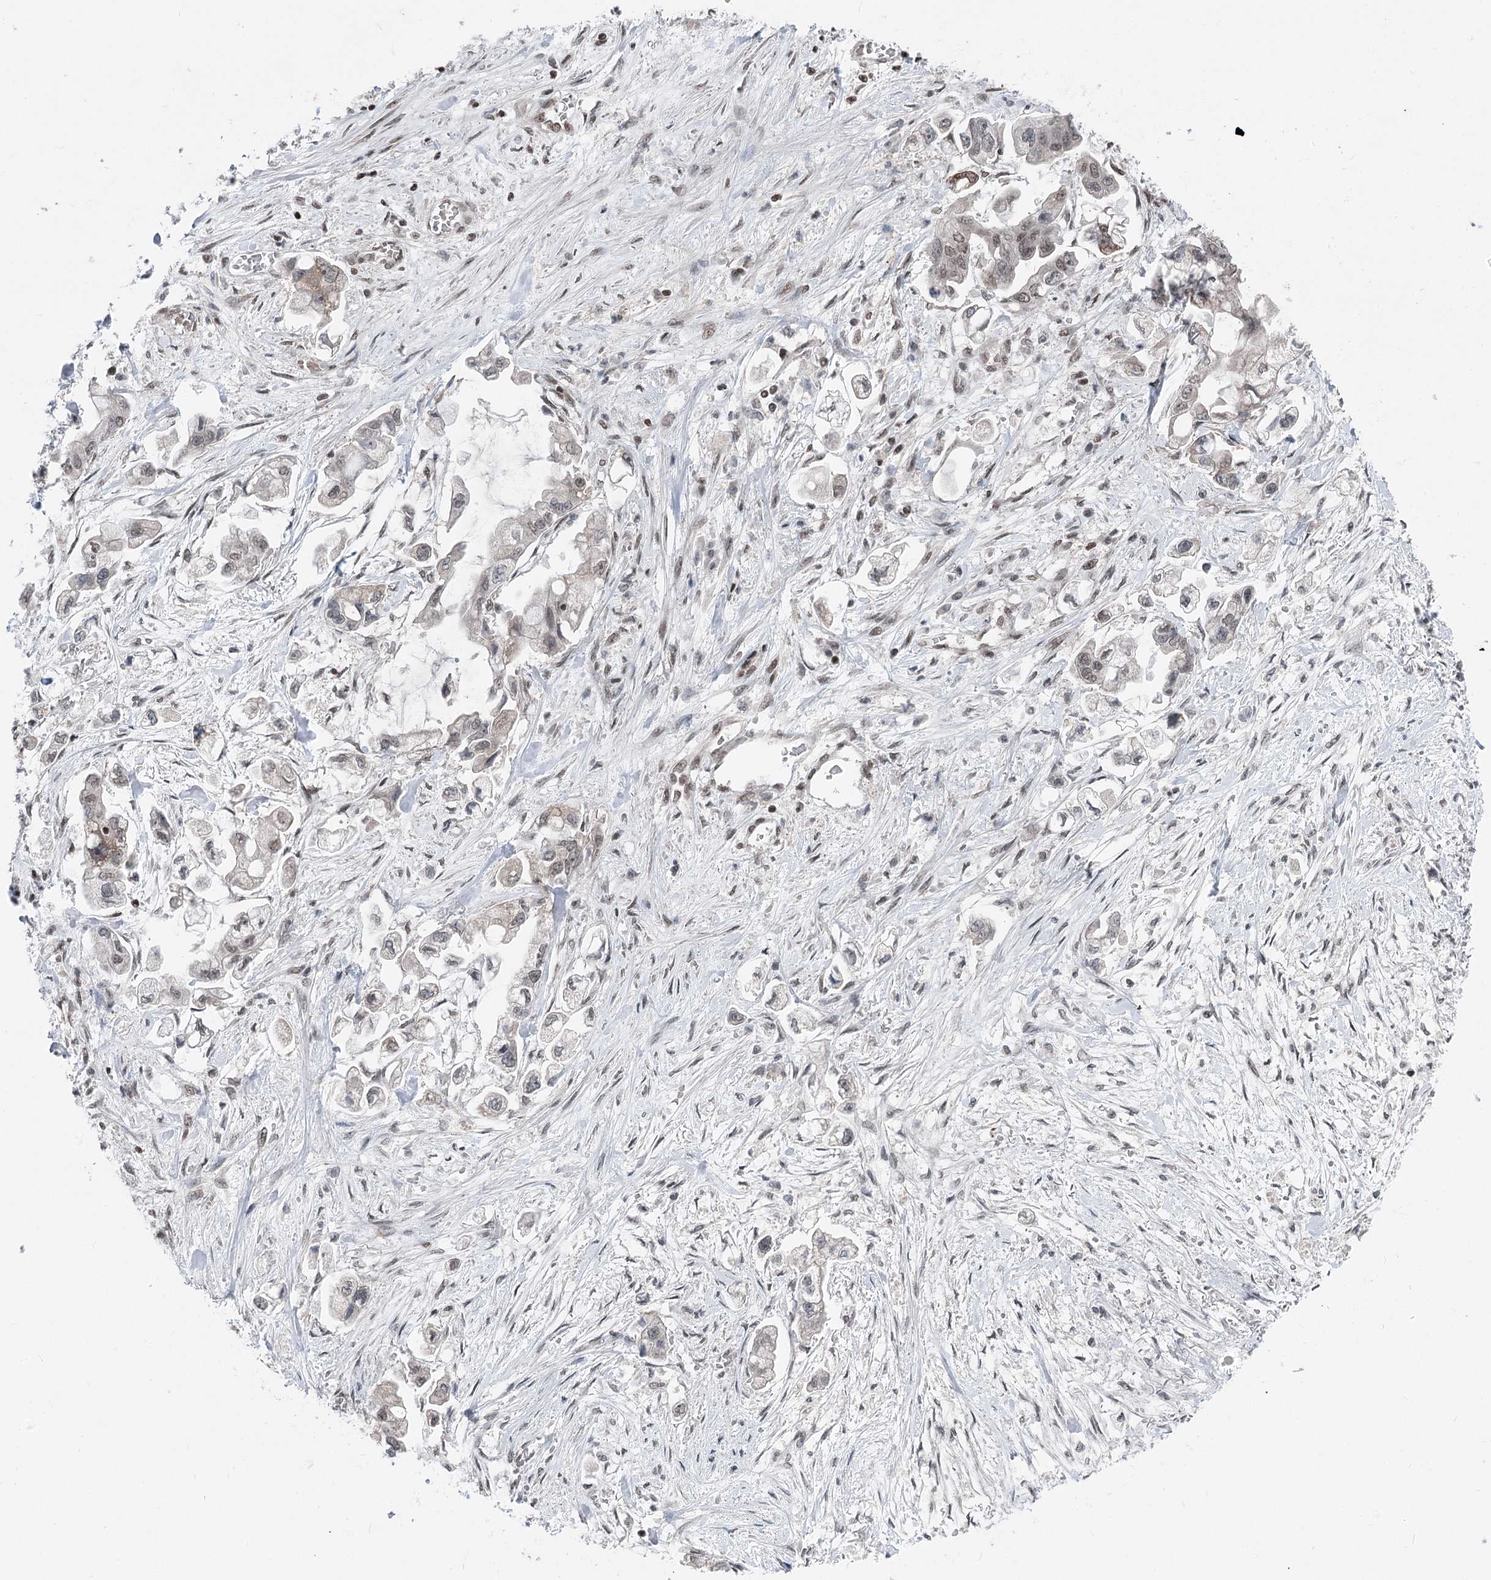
{"staining": {"intensity": "weak", "quantity": ">75%", "location": "nuclear"}, "tissue": "stomach cancer", "cell_type": "Tumor cells", "image_type": "cancer", "snomed": [{"axis": "morphology", "description": "Adenocarcinoma, NOS"}, {"axis": "topography", "description": "Stomach"}], "caption": "An immunohistochemistry (IHC) micrograph of neoplastic tissue is shown. Protein staining in brown shows weak nuclear positivity in adenocarcinoma (stomach) within tumor cells. (Brightfield microscopy of DAB IHC at high magnification).", "gene": "CGGBP1", "patient": {"sex": "male", "age": 62}}